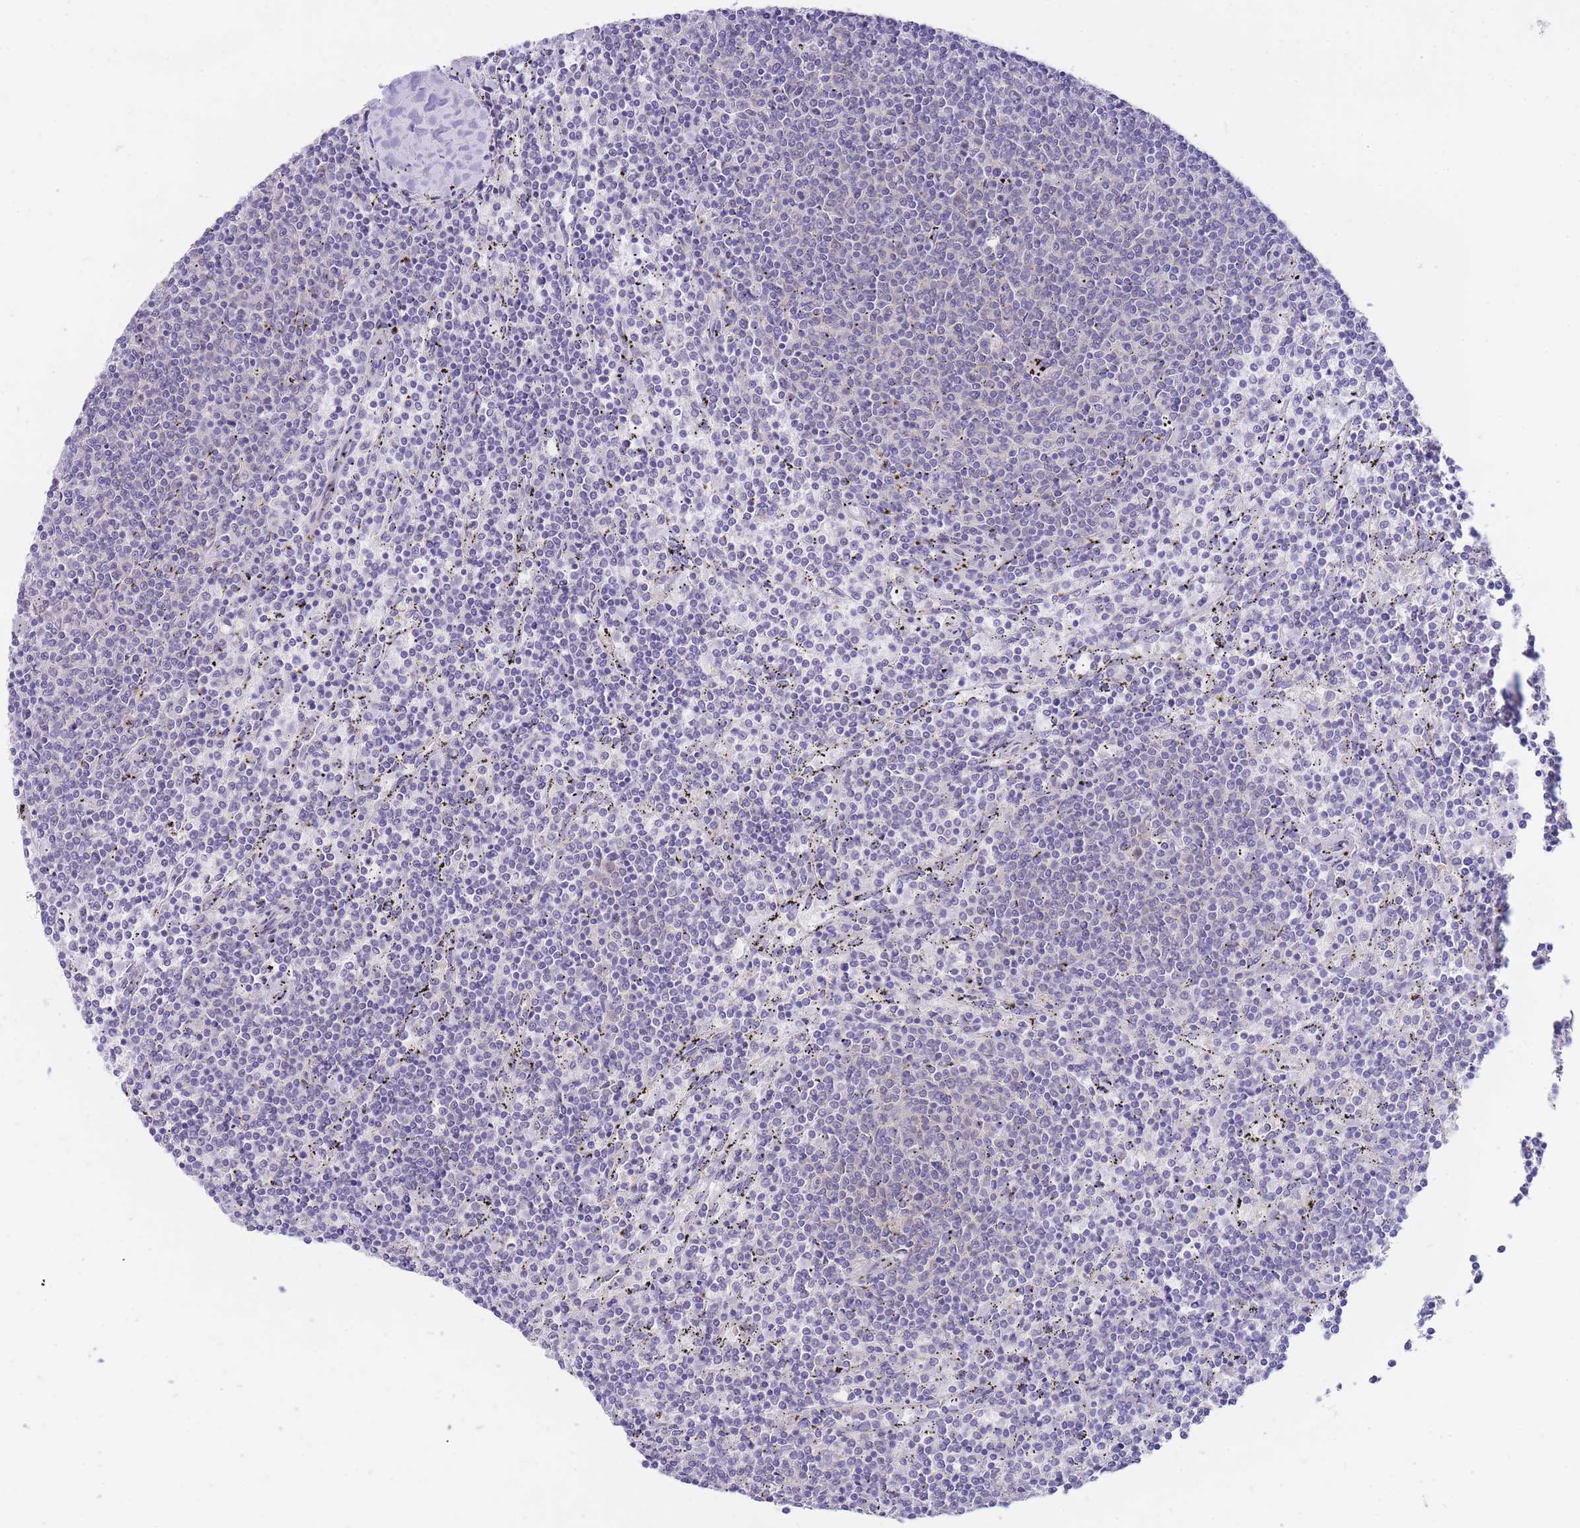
{"staining": {"intensity": "negative", "quantity": "none", "location": "none"}, "tissue": "lymphoma", "cell_type": "Tumor cells", "image_type": "cancer", "snomed": [{"axis": "morphology", "description": "Malignant lymphoma, non-Hodgkin's type, Low grade"}, {"axis": "topography", "description": "Spleen"}], "caption": "High power microscopy photomicrograph of an immunohistochemistry (IHC) image of malignant lymphoma, non-Hodgkin's type (low-grade), revealing no significant expression in tumor cells.", "gene": "SUGT1", "patient": {"sex": "female", "age": 50}}